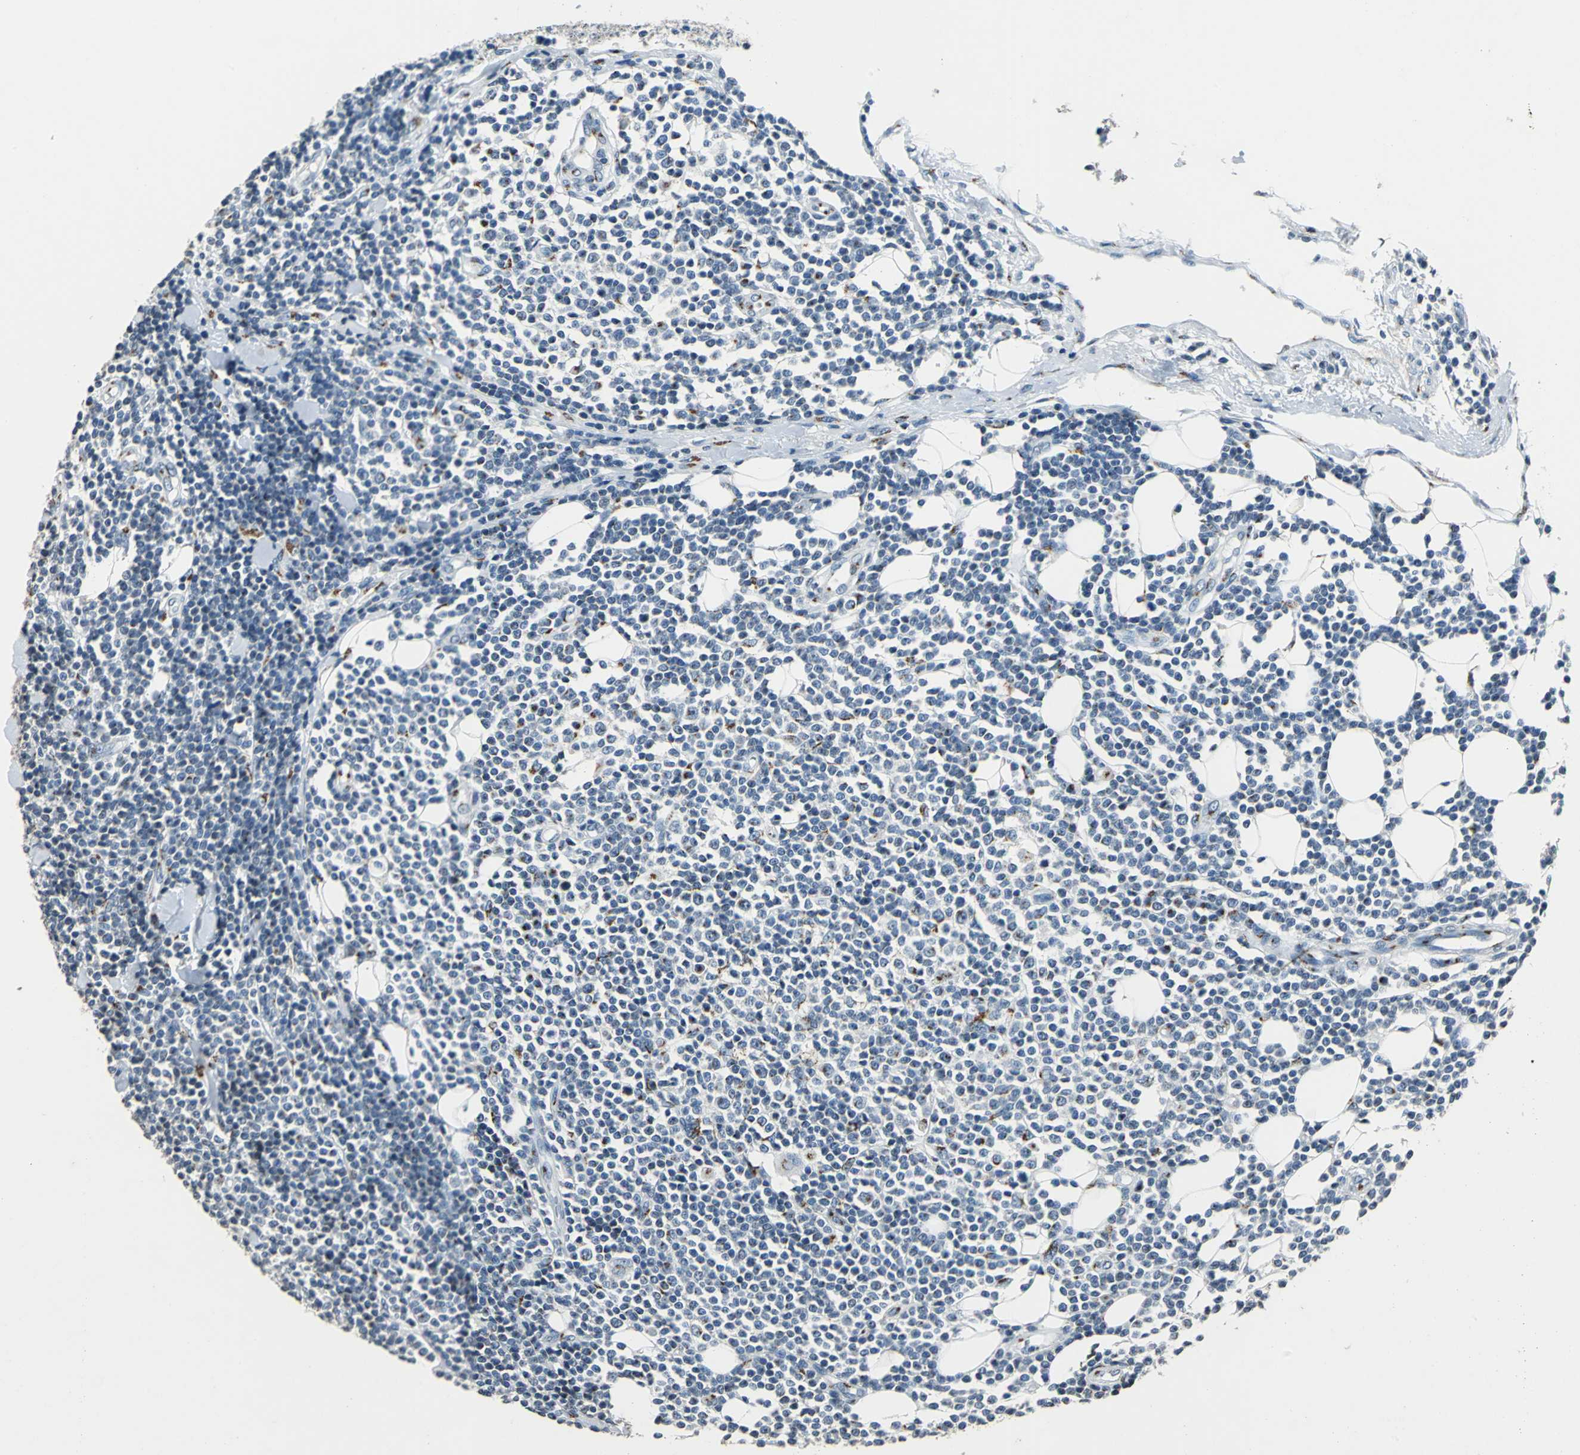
{"staining": {"intensity": "negative", "quantity": "none", "location": "none"}, "tissue": "lymphoma", "cell_type": "Tumor cells", "image_type": "cancer", "snomed": [{"axis": "morphology", "description": "Malignant lymphoma, non-Hodgkin's type, Low grade"}, {"axis": "topography", "description": "Soft tissue"}], "caption": "Malignant lymphoma, non-Hodgkin's type (low-grade) stained for a protein using immunohistochemistry (IHC) demonstrates no staining tumor cells.", "gene": "TMEM115", "patient": {"sex": "male", "age": 92}}